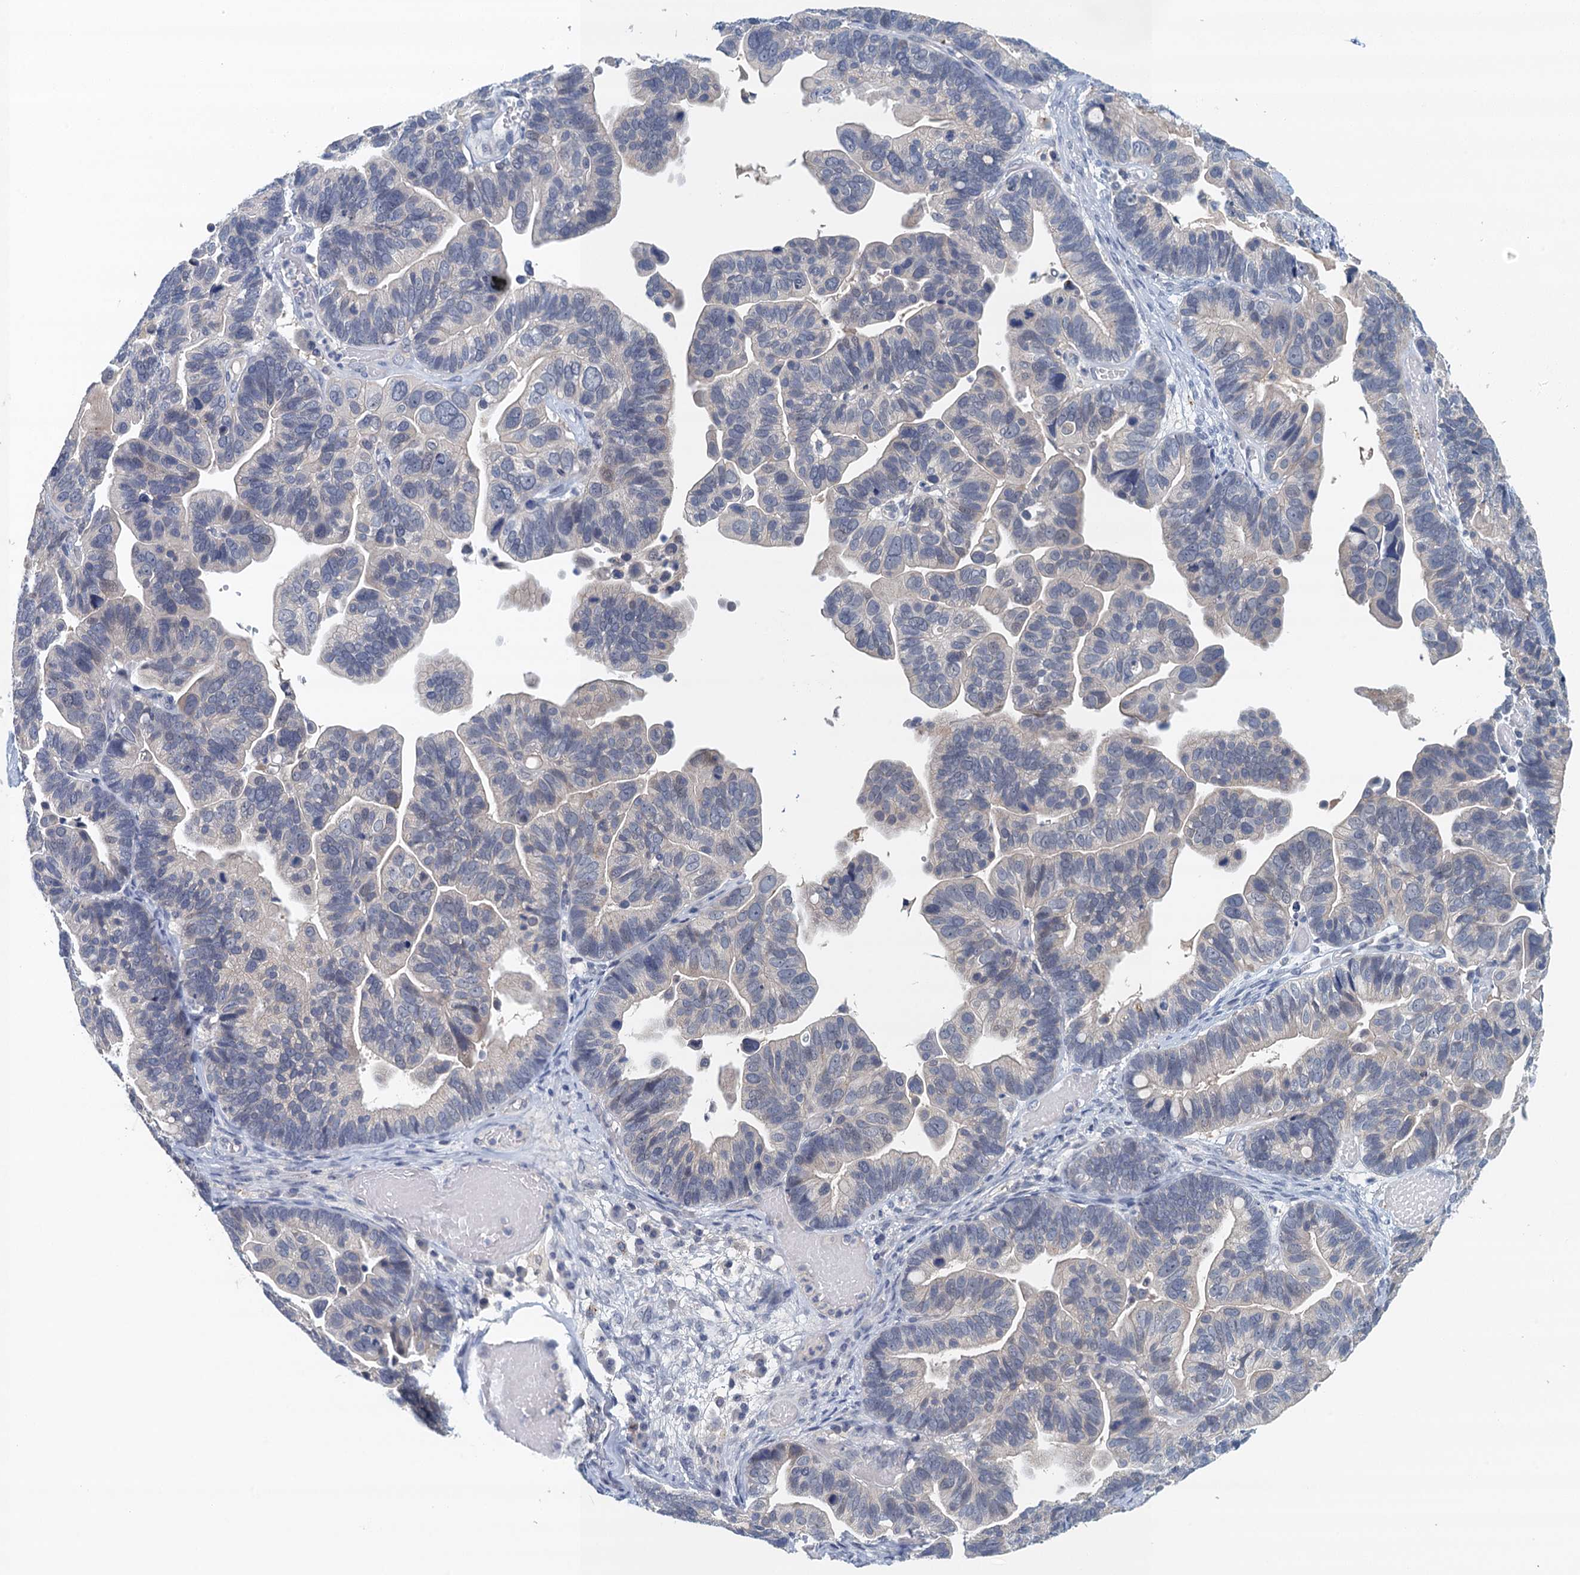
{"staining": {"intensity": "negative", "quantity": "none", "location": "none"}, "tissue": "ovarian cancer", "cell_type": "Tumor cells", "image_type": "cancer", "snomed": [{"axis": "morphology", "description": "Cystadenocarcinoma, serous, NOS"}, {"axis": "topography", "description": "Ovary"}], "caption": "The immunohistochemistry (IHC) histopathology image has no significant staining in tumor cells of ovarian cancer tissue.", "gene": "NUBP2", "patient": {"sex": "female", "age": 56}}